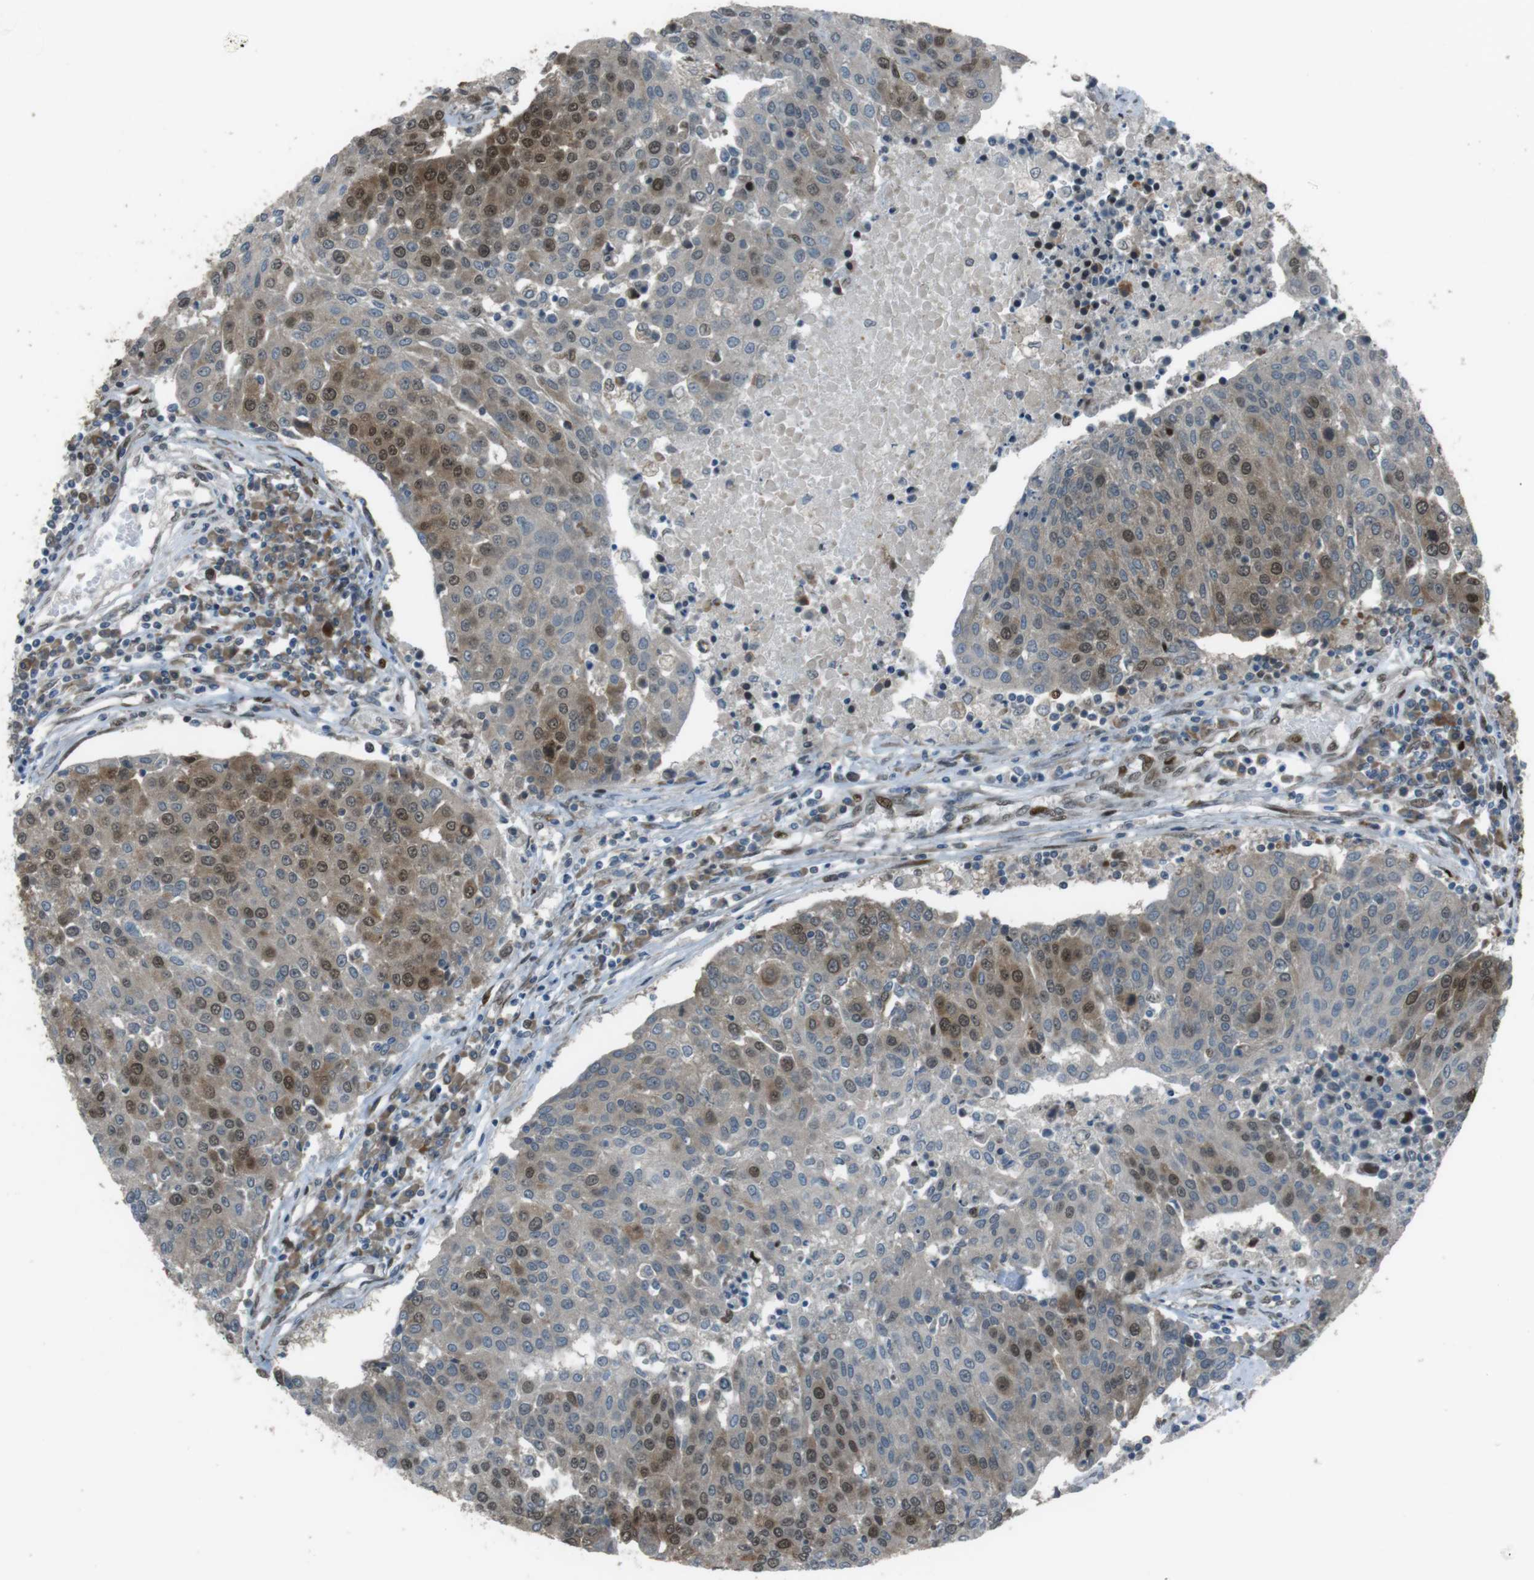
{"staining": {"intensity": "moderate", "quantity": "<25%", "location": "cytoplasmic/membranous,nuclear"}, "tissue": "urothelial cancer", "cell_type": "Tumor cells", "image_type": "cancer", "snomed": [{"axis": "morphology", "description": "Urothelial carcinoma, High grade"}, {"axis": "topography", "description": "Urinary bladder"}], "caption": "The histopathology image shows a brown stain indicating the presence of a protein in the cytoplasmic/membranous and nuclear of tumor cells in urothelial carcinoma (high-grade).", "gene": "ZNF330", "patient": {"sex": "female", "age": 85}}